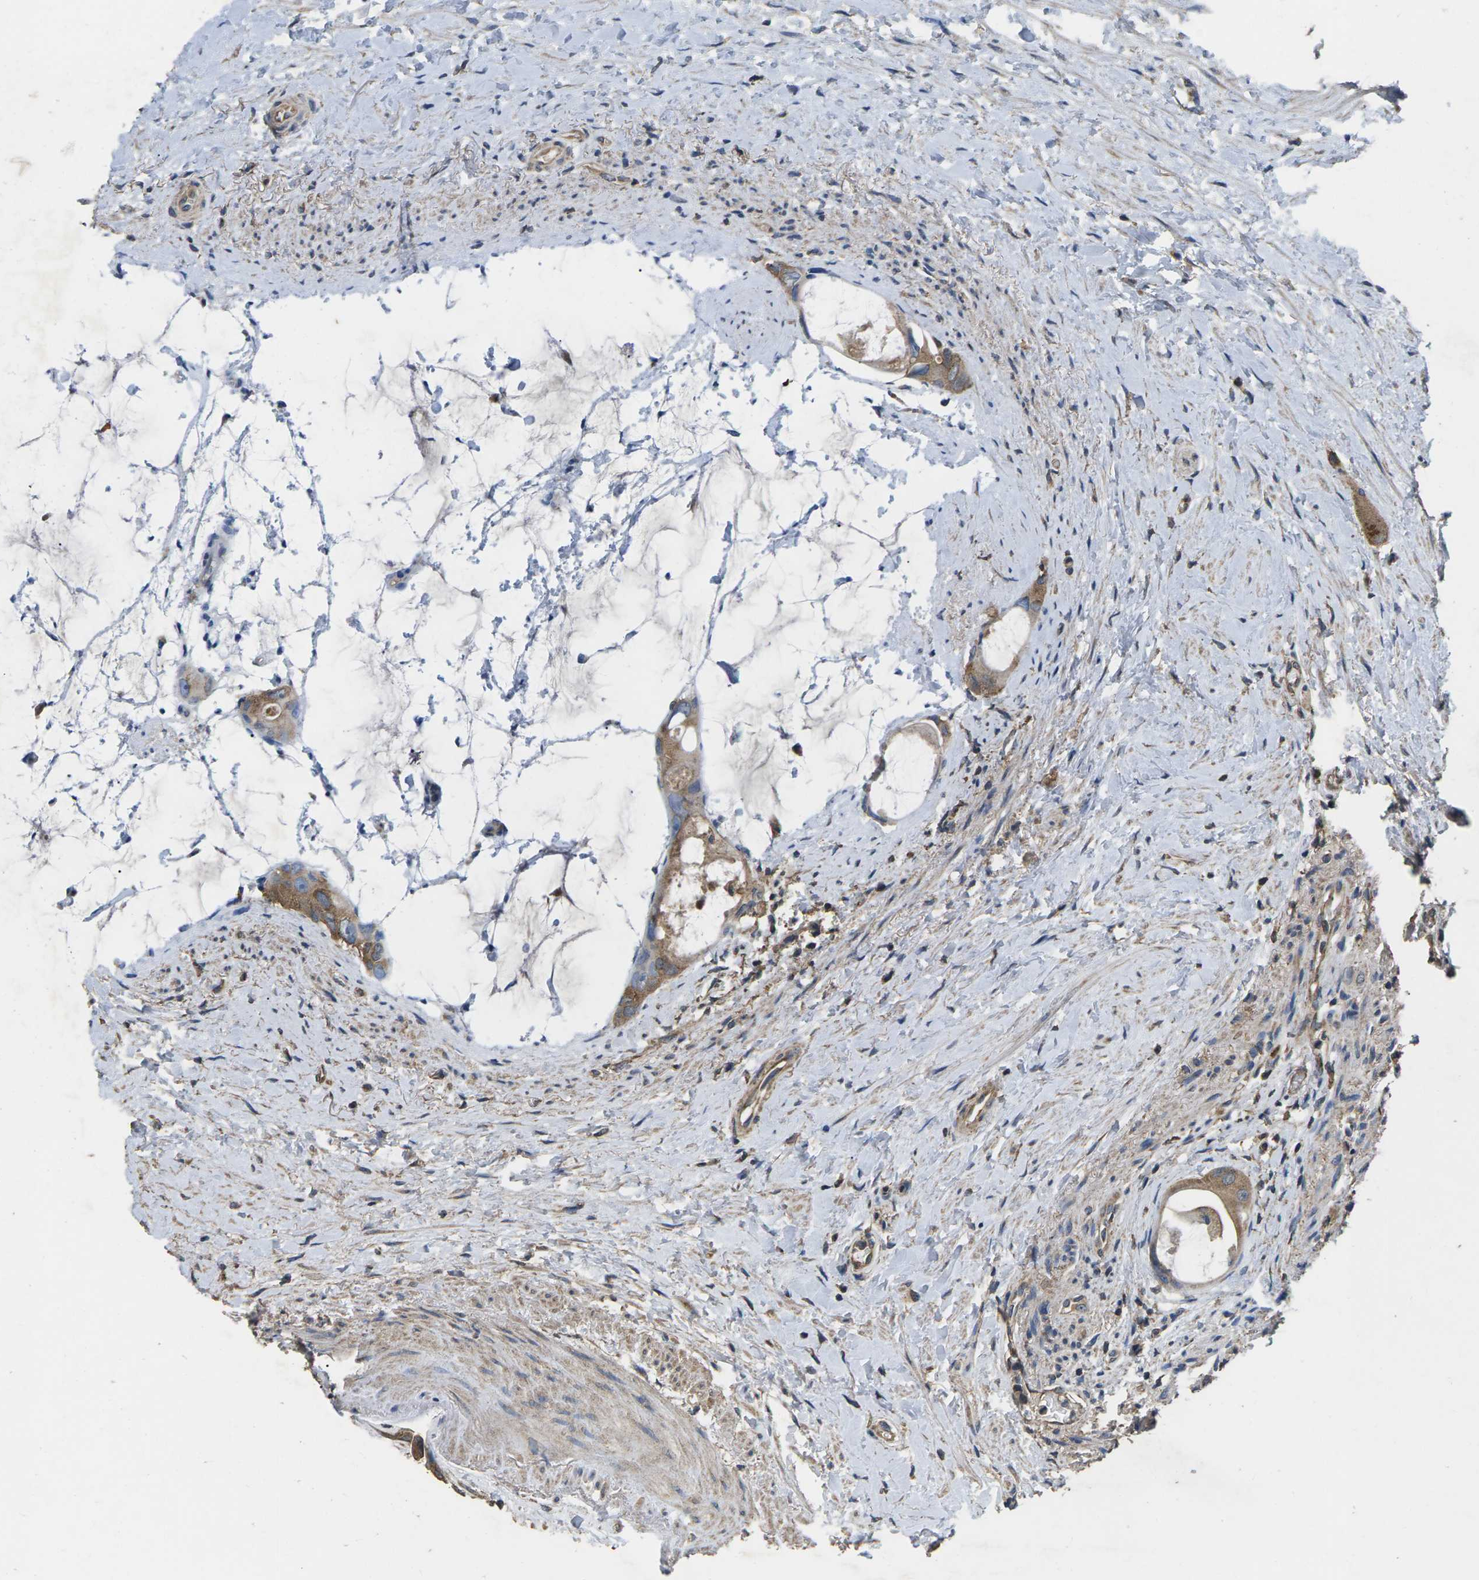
{"staining": {"intensity": "moderate", "quantity": ">75%", "location": "cytoplasmic/membranous"}, "tissue": "colorectal cancer", "cell_type": "Tumor cells", "image_type": "cancer", "snomed": [{"axis": "morphology", "description": "Adenocarcinoma, NOS"}, {"axis": "topography", "description": "Rectum"}], "caption": "Immunohistochemical staining of colorectal cancer (adenocarcinoma) reveals moderate cytoplasmic/membranous protein expression in approximately >75% of tumor cells.", "gene": "B4GAT1", "patient": {"sex": "male", "age": 51}}